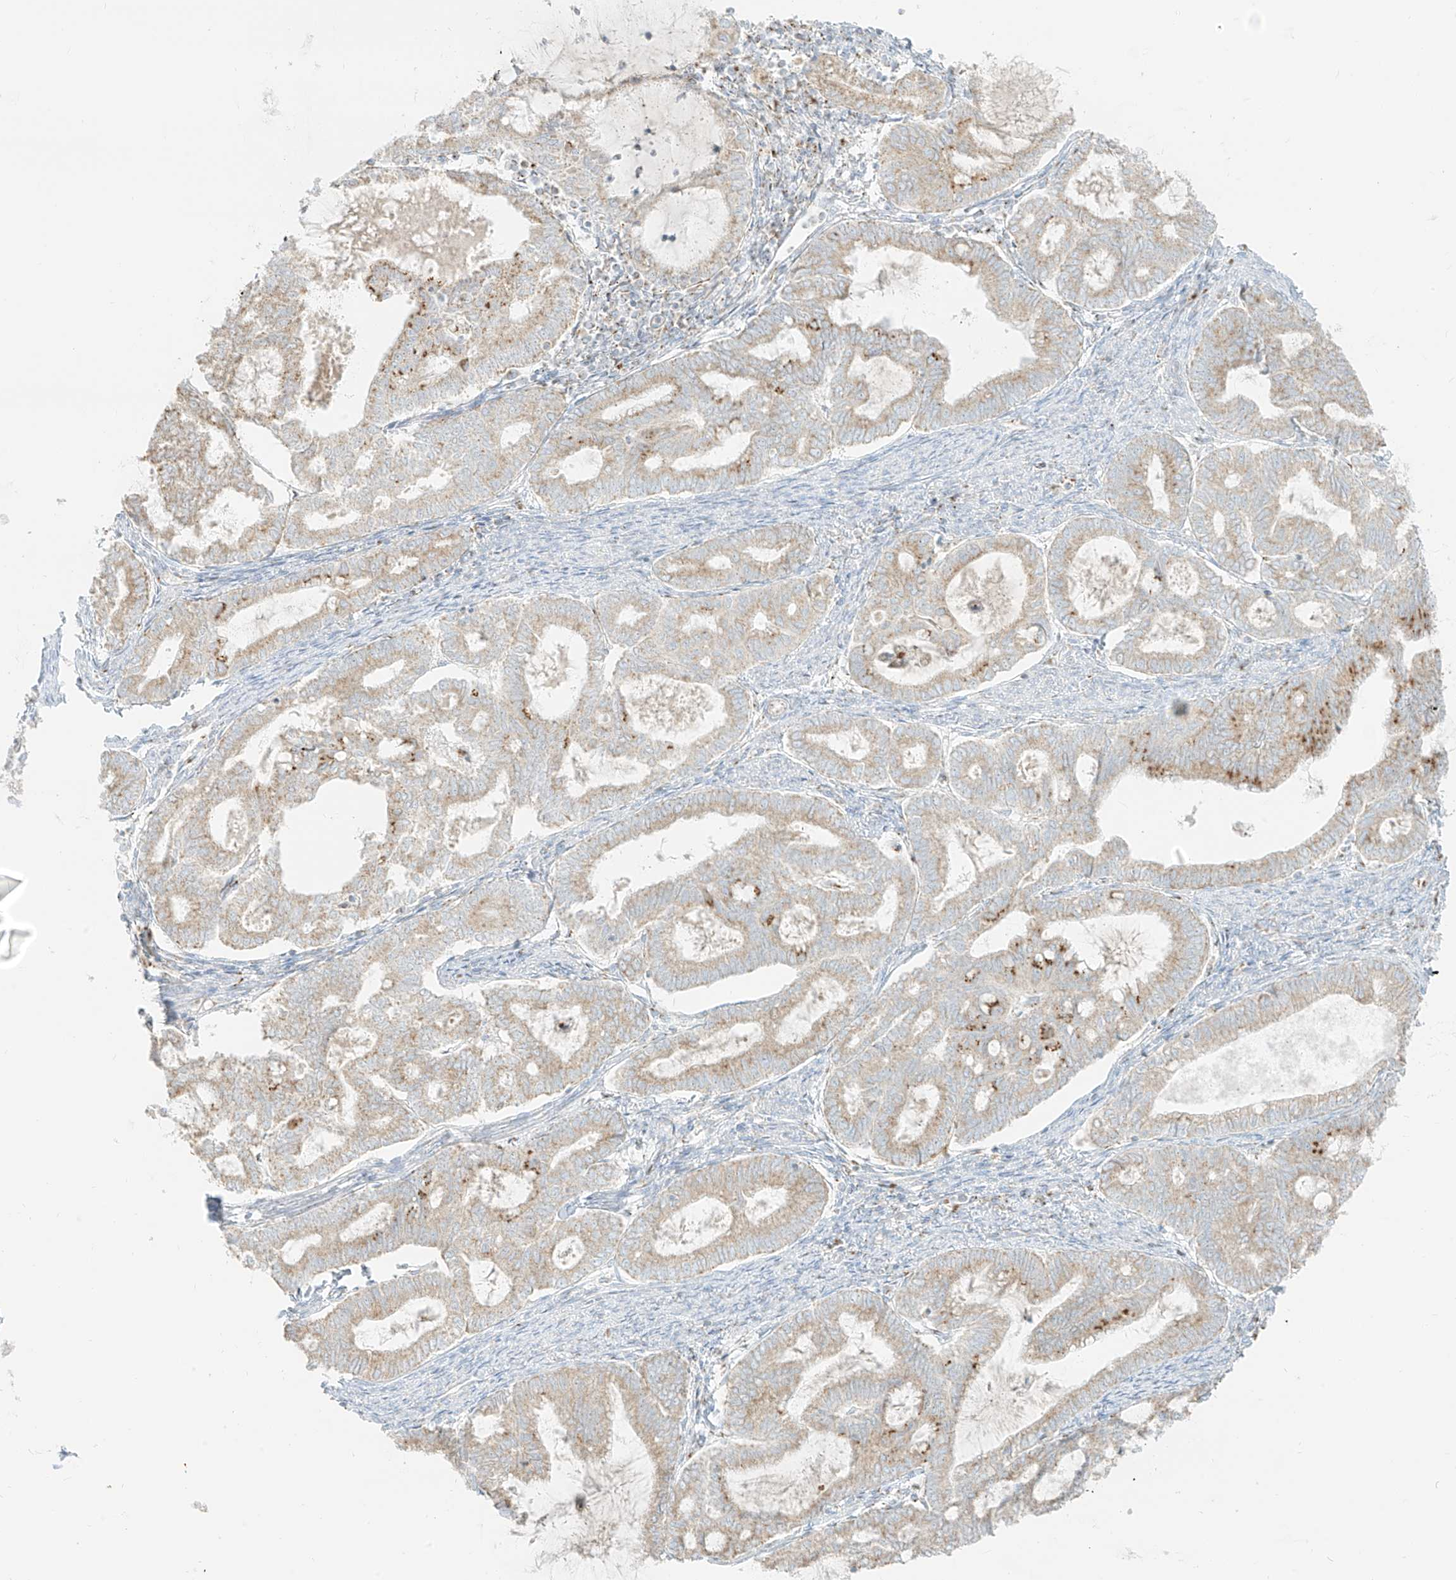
{"staining": {"intensity": "weak", "quantity": ">75%", "location": "cytoplasmic/membranous"}, "tissue": "endometrial cancer", "cell_type": "Tumor cells", "image_type": "cancer", "snomed": [{"axis": "morphology", "description": "Adenocarcinoma, NOS"}, {"axis": "topography", "description": "Endometrium"}], "caption": "Immunohistochemistry (IHC) photomicrograph of neoplastic tissue: human endometrial cancer (adenocarcinoma) stained using immunohistochemistry displays low levels of weak protein expression localized specifically in the cytoplasmic/membranous of tumor cells, appearing as a cytoplasmic/membranous brown color.", "gene": "TMEM87B", "patient": {"sex": "female", "age": 79}}